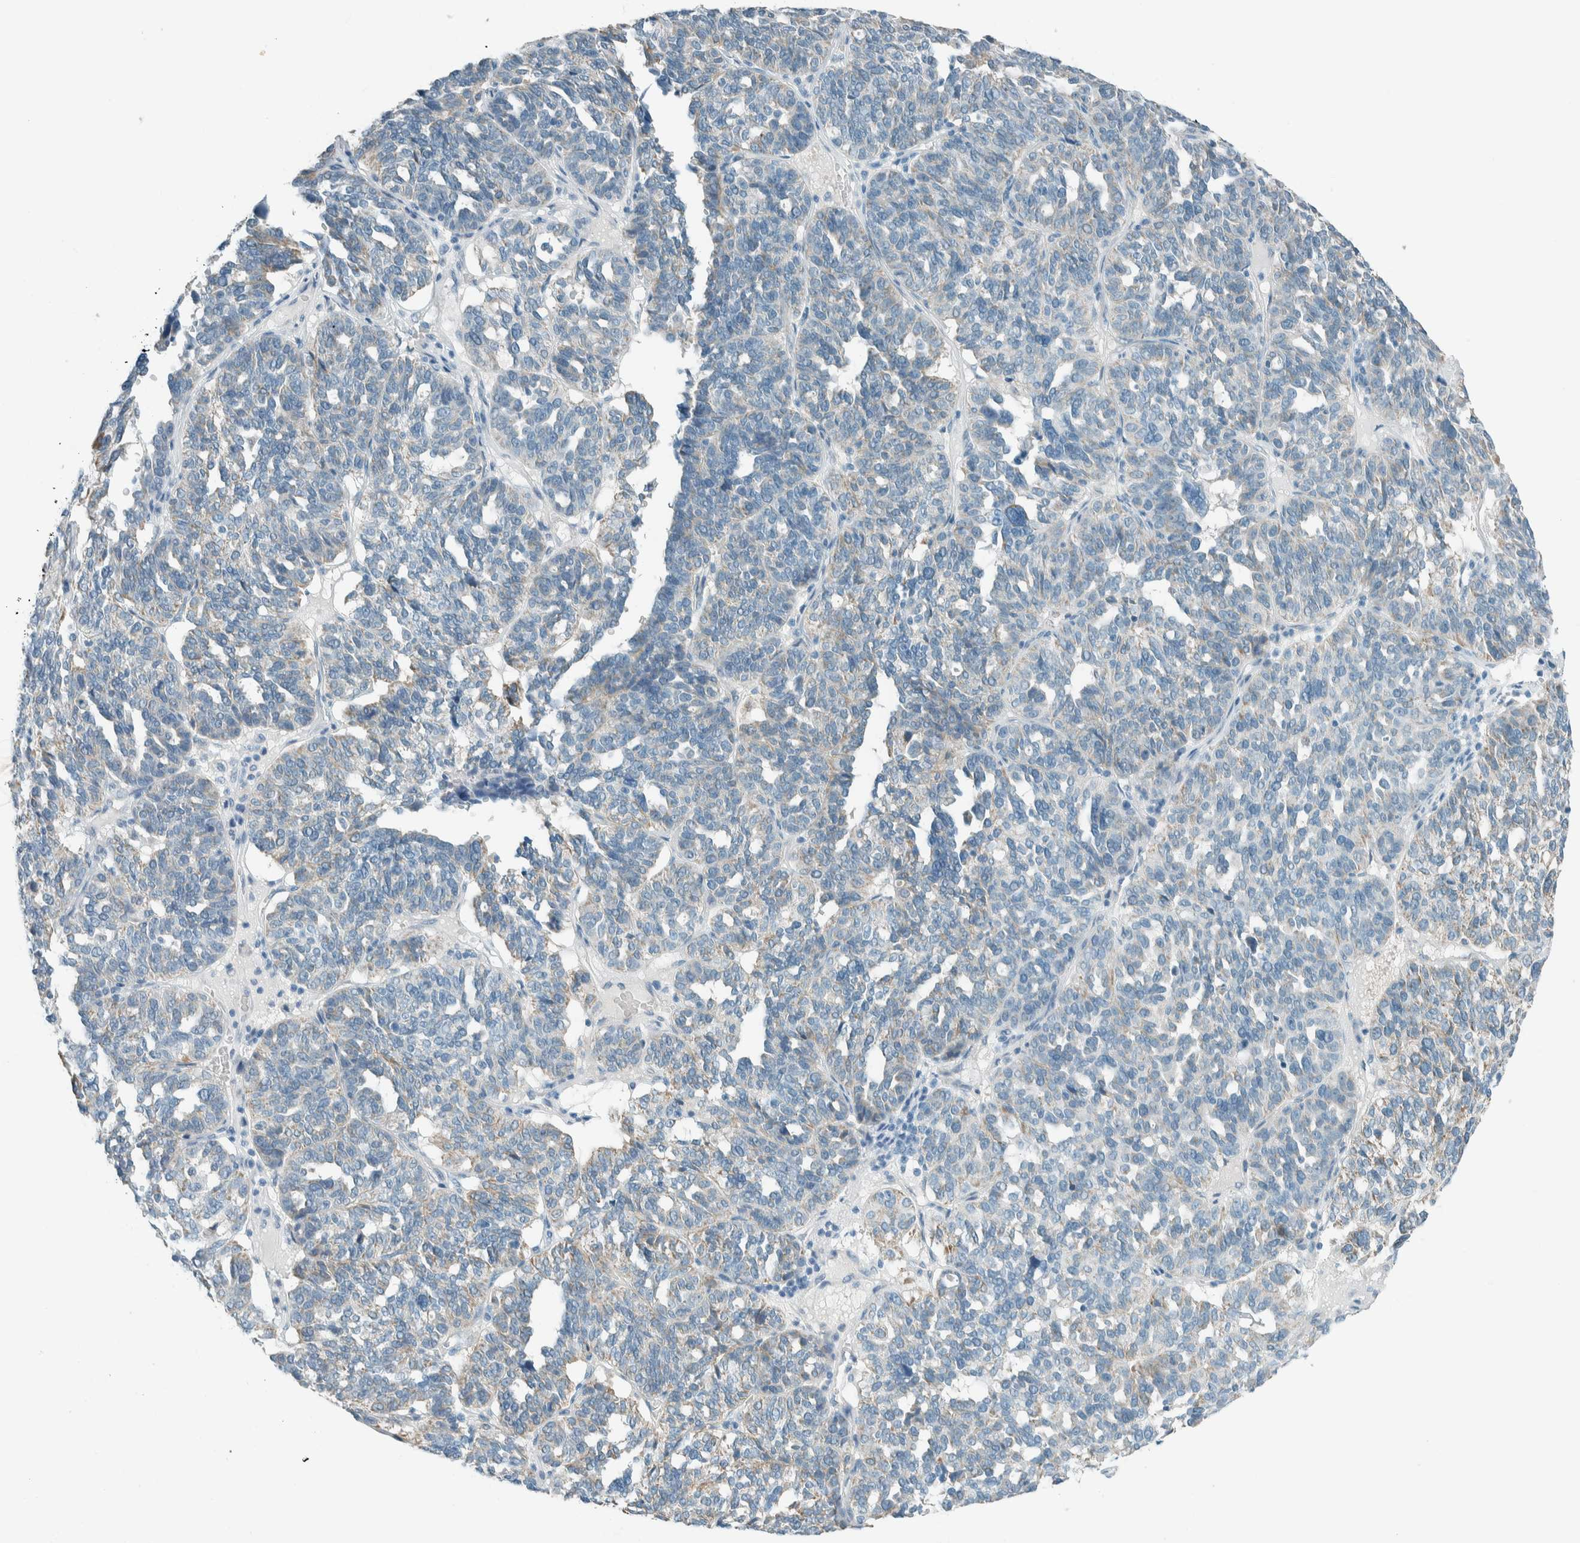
{"staining": {"intensity": "negative", "quantity": "none", "location": "none"}, "tissue": "ovarian cancer", "cell_type": "Tumor cells", "image_type": "cancer", "snomed": [{"axis": "morphology", "description": "Cystadenocarcinoma, serous, NOS"}, {"axis": "topography", "description": "Ovary"}], "caption": "High power microscopy image of an immunohistochemistry micrograph of ovarian cancer, revealing no significant staining in tumor cells. (Stains: DAB (3,3'-diaminobenzidine) immunohistochemistry with hematoxylin counter stain, Microscopy: brightfield microscopy at high magnification).", "gene": "ALDH7A1", "patient": {"sex": "female", "age": 59}}